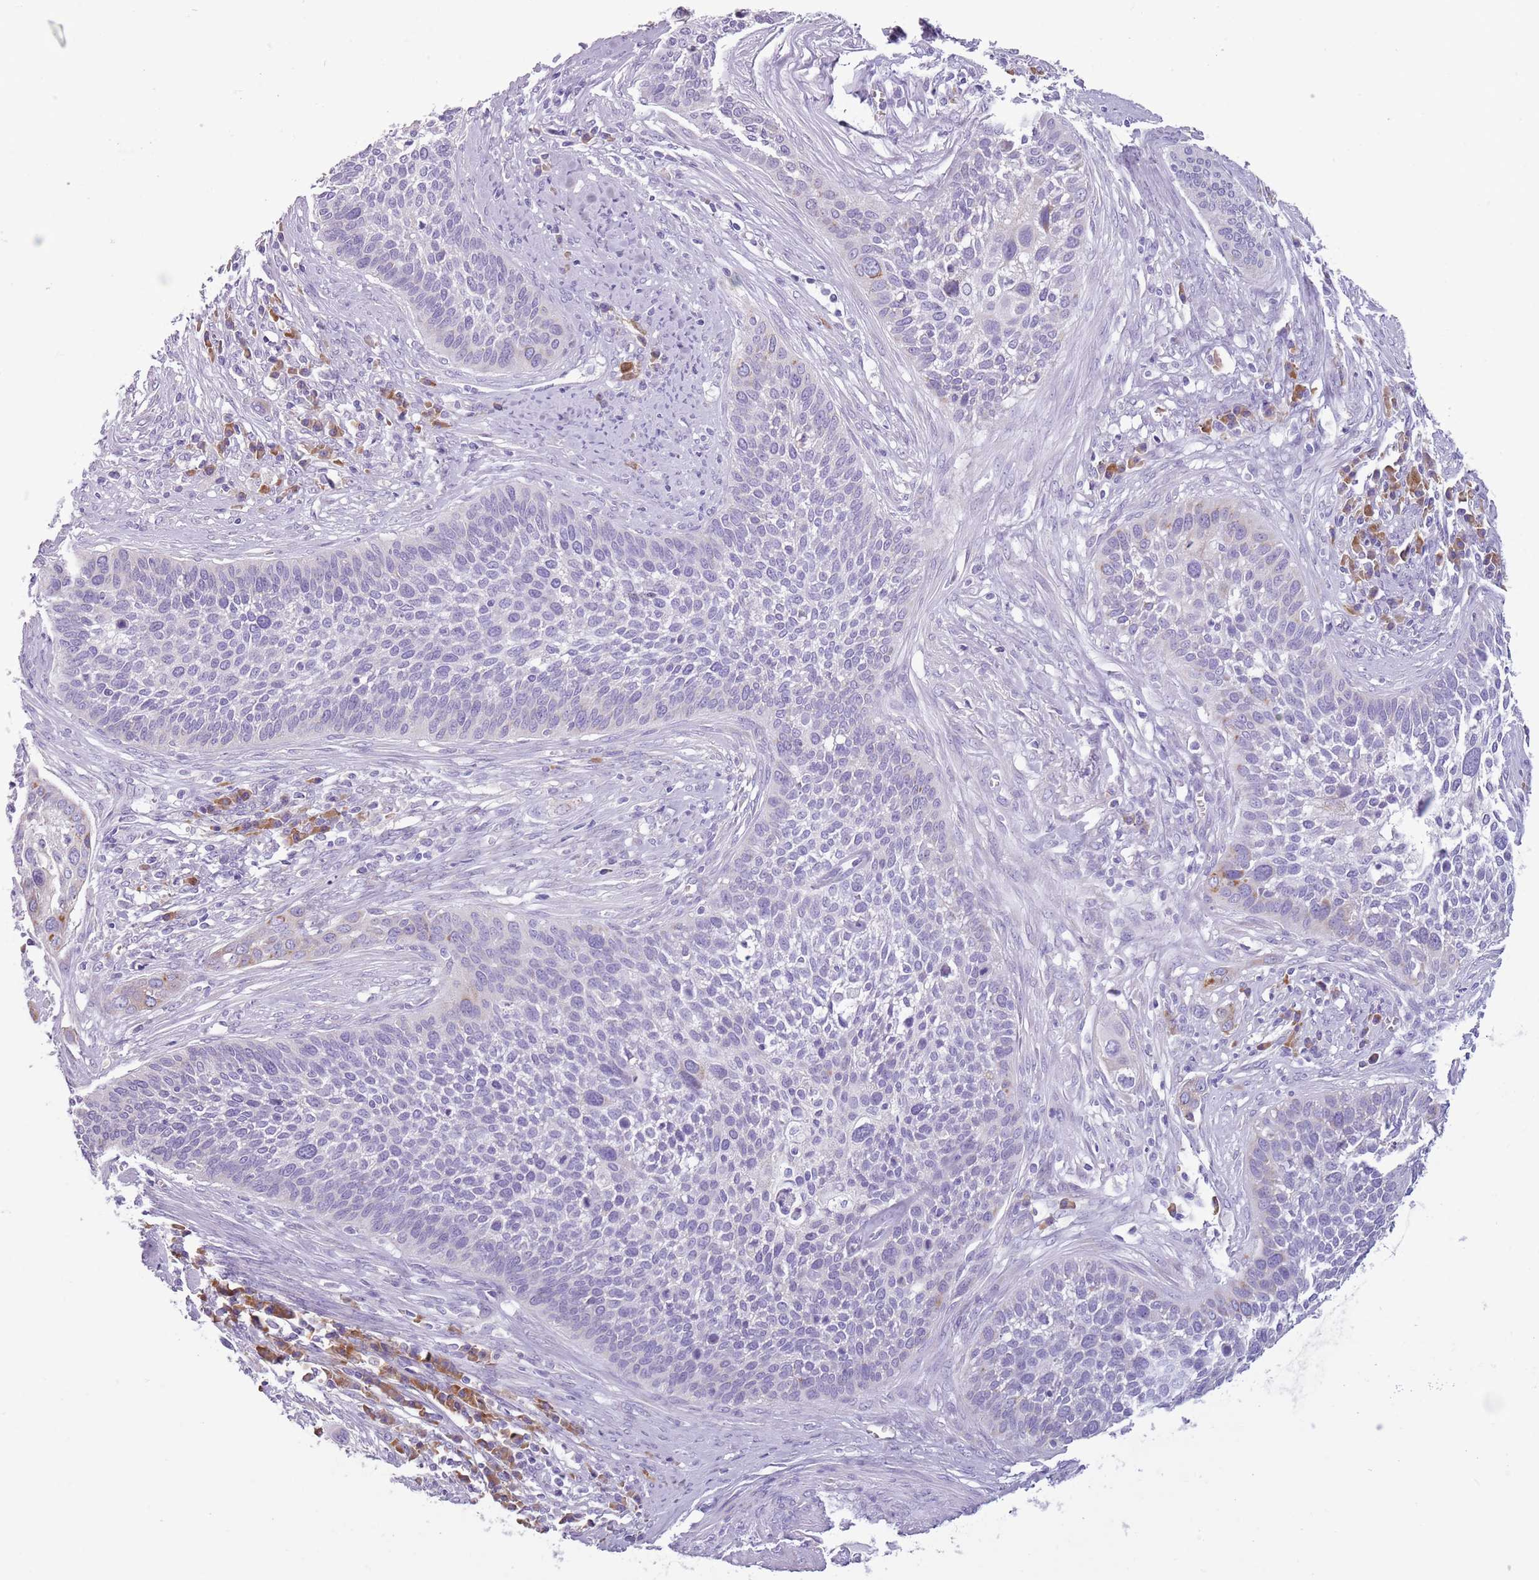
{"staining": {"intensity": "negative", "quantity": "none", "location": "none"}, "tissue": "cervical cancer", "cell_type": "Tumor cells", "image_type": "cancer", "snomed": [{"axis": "morphology", "description": "Squamous cell carcinoma, NOS"}, {"axis": "topography", "description": "Cervix"}], "caption": "Cervical squamous cell carcinoma was stained to show a protein in brown. There is no significant expression in tumor cells.", "gene": "HYOU1", "patient": {"sex": "female", "age": 34}}